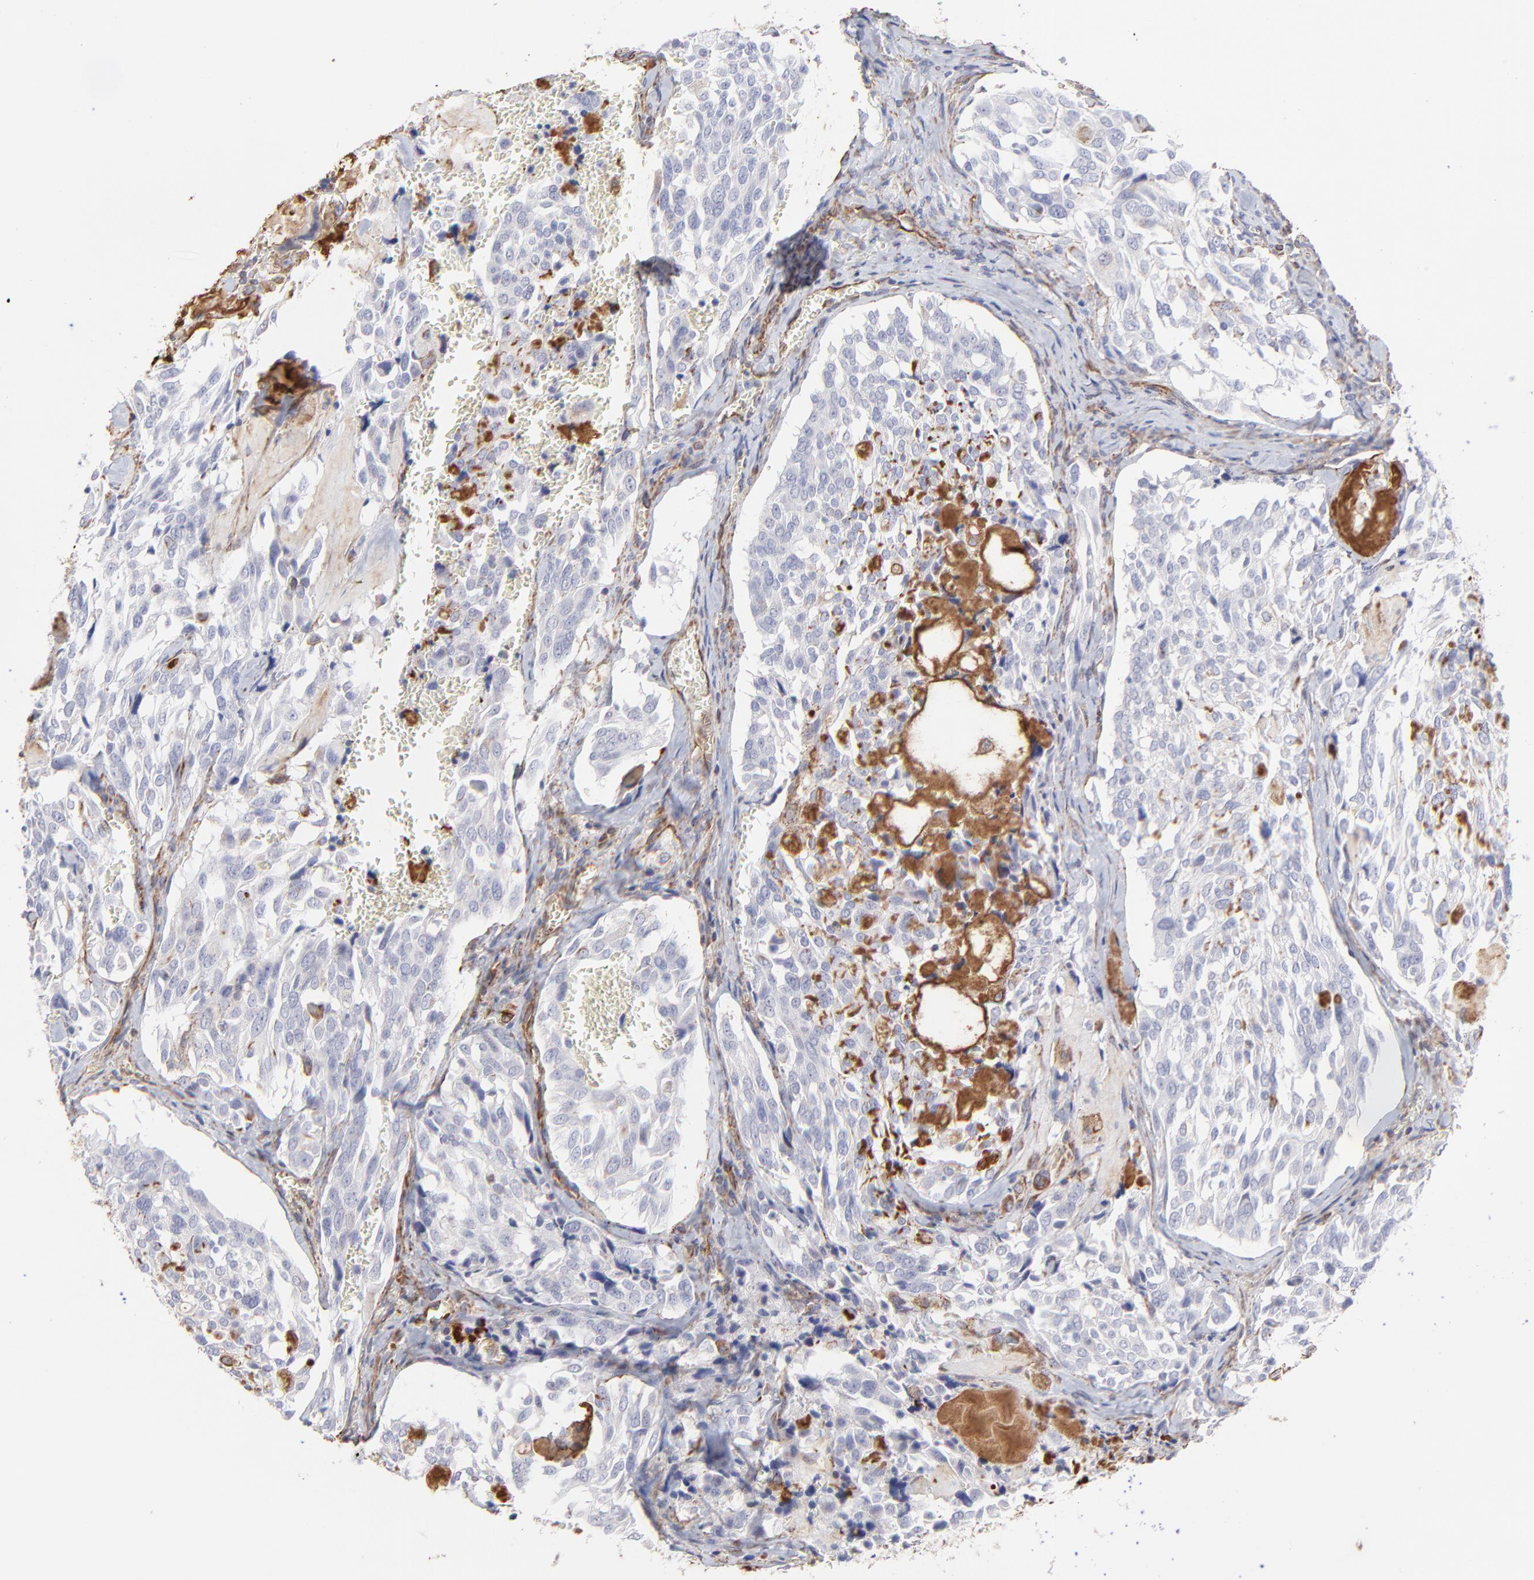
{"staining": {"intensity": "strong", "quantity": "<25%", "location": "cytoplasmic/membranous"}, "tissue": "thyroid cancer", "cell_type": "Tumor cells", "image_type": "cancer", "snomed": [{"axis": "morphology", "description": "Carcinoma, NOS"}, {"axis": "morphology", "description": "Carcinoid, malignant, NOS"}, {"axis": "topography", "description": "Thyroid gland"}], "caption": "A brown stain labels strong cytoplasmic/membranous staining of a protein in thyroid cancer (carcinoid (malignant)) tumor cells.", "gene": "COX8C", "patient": {"sex": "male", "age": 33}}